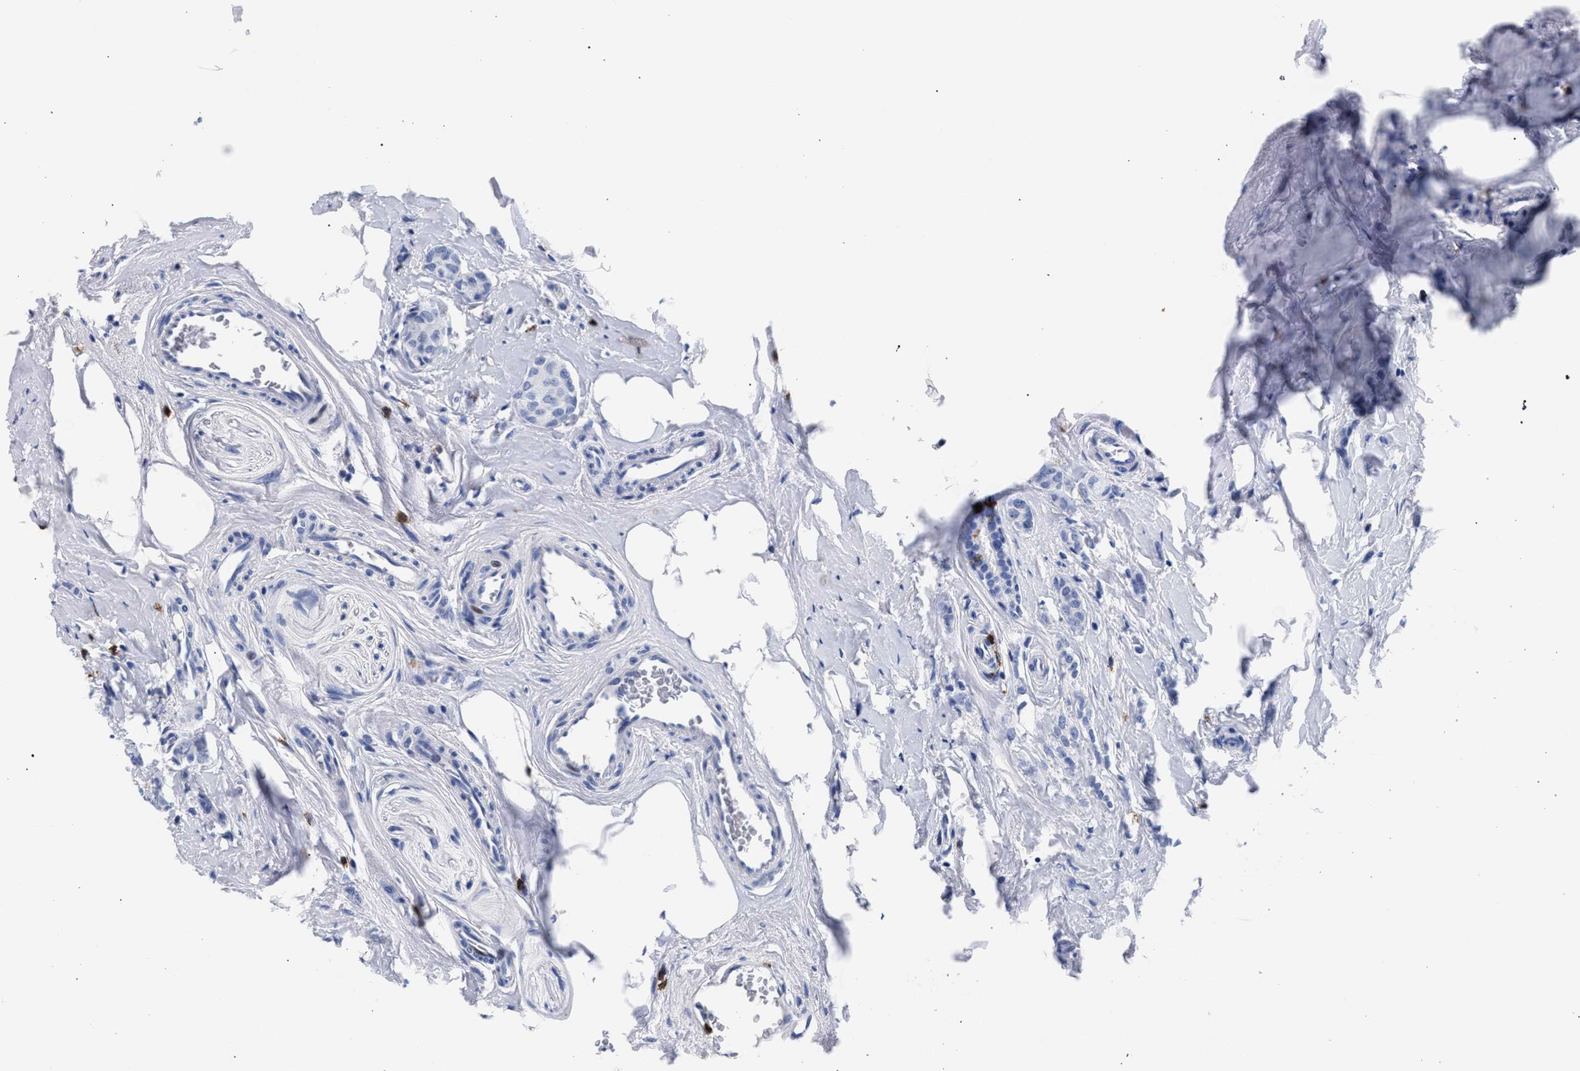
{"staining": {"intensity": "negative", "quantity": "none", "location": "none"}, "tissue": "breast cancer", "cell_type": "Tumor cells", "image_type": "cancer", "snomed": [{"axis": "morphology", "description": "Lobular carcinoma"}, {"axis": "topography", "description": "Breast"}], "caption": "An image of breast lobular carcinoma stained for a protein displays no brown staining in tumor cells.", "gene": "KLRK1", "patient": {"sex": "female", "age": 60}}